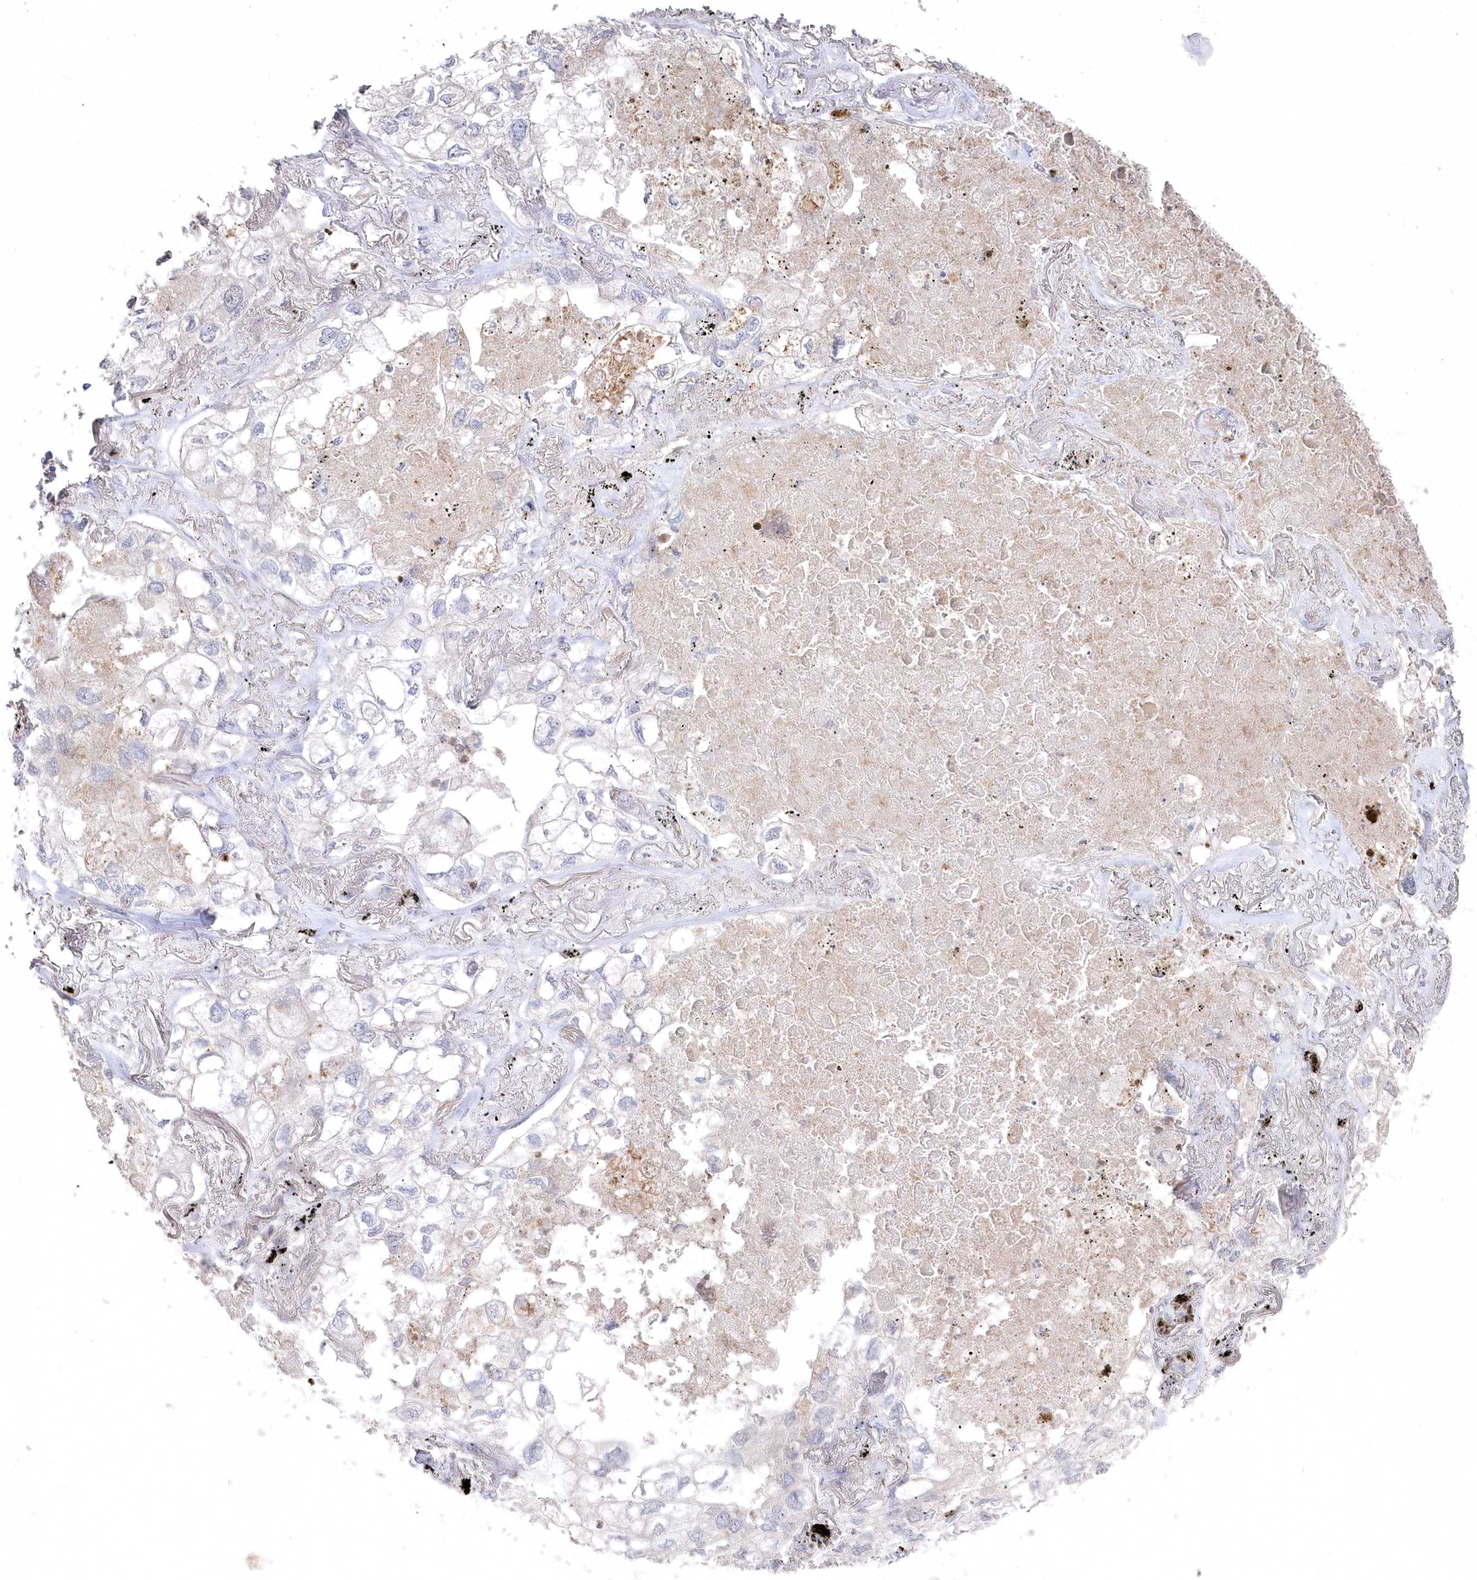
{"staining": {"intensity": "negative", "quantity": "none", "location": "none"}, "tissue": "lung cancer", "cell_type": "Tumor cells", "image_type": "cancer", "snomed": [{"axis": "morphology", "description": "Adenocarcinoma, NOS"}, {"axis": "topography", "description": "Lung"}], "caption": "DAB immunohistochemical staining of human adenocarcinoma (lung) demonstrates no significant staining in tumor cells.", "gene": "TGFBRAP1", "patient": {"sex": "male", "age": 65}}